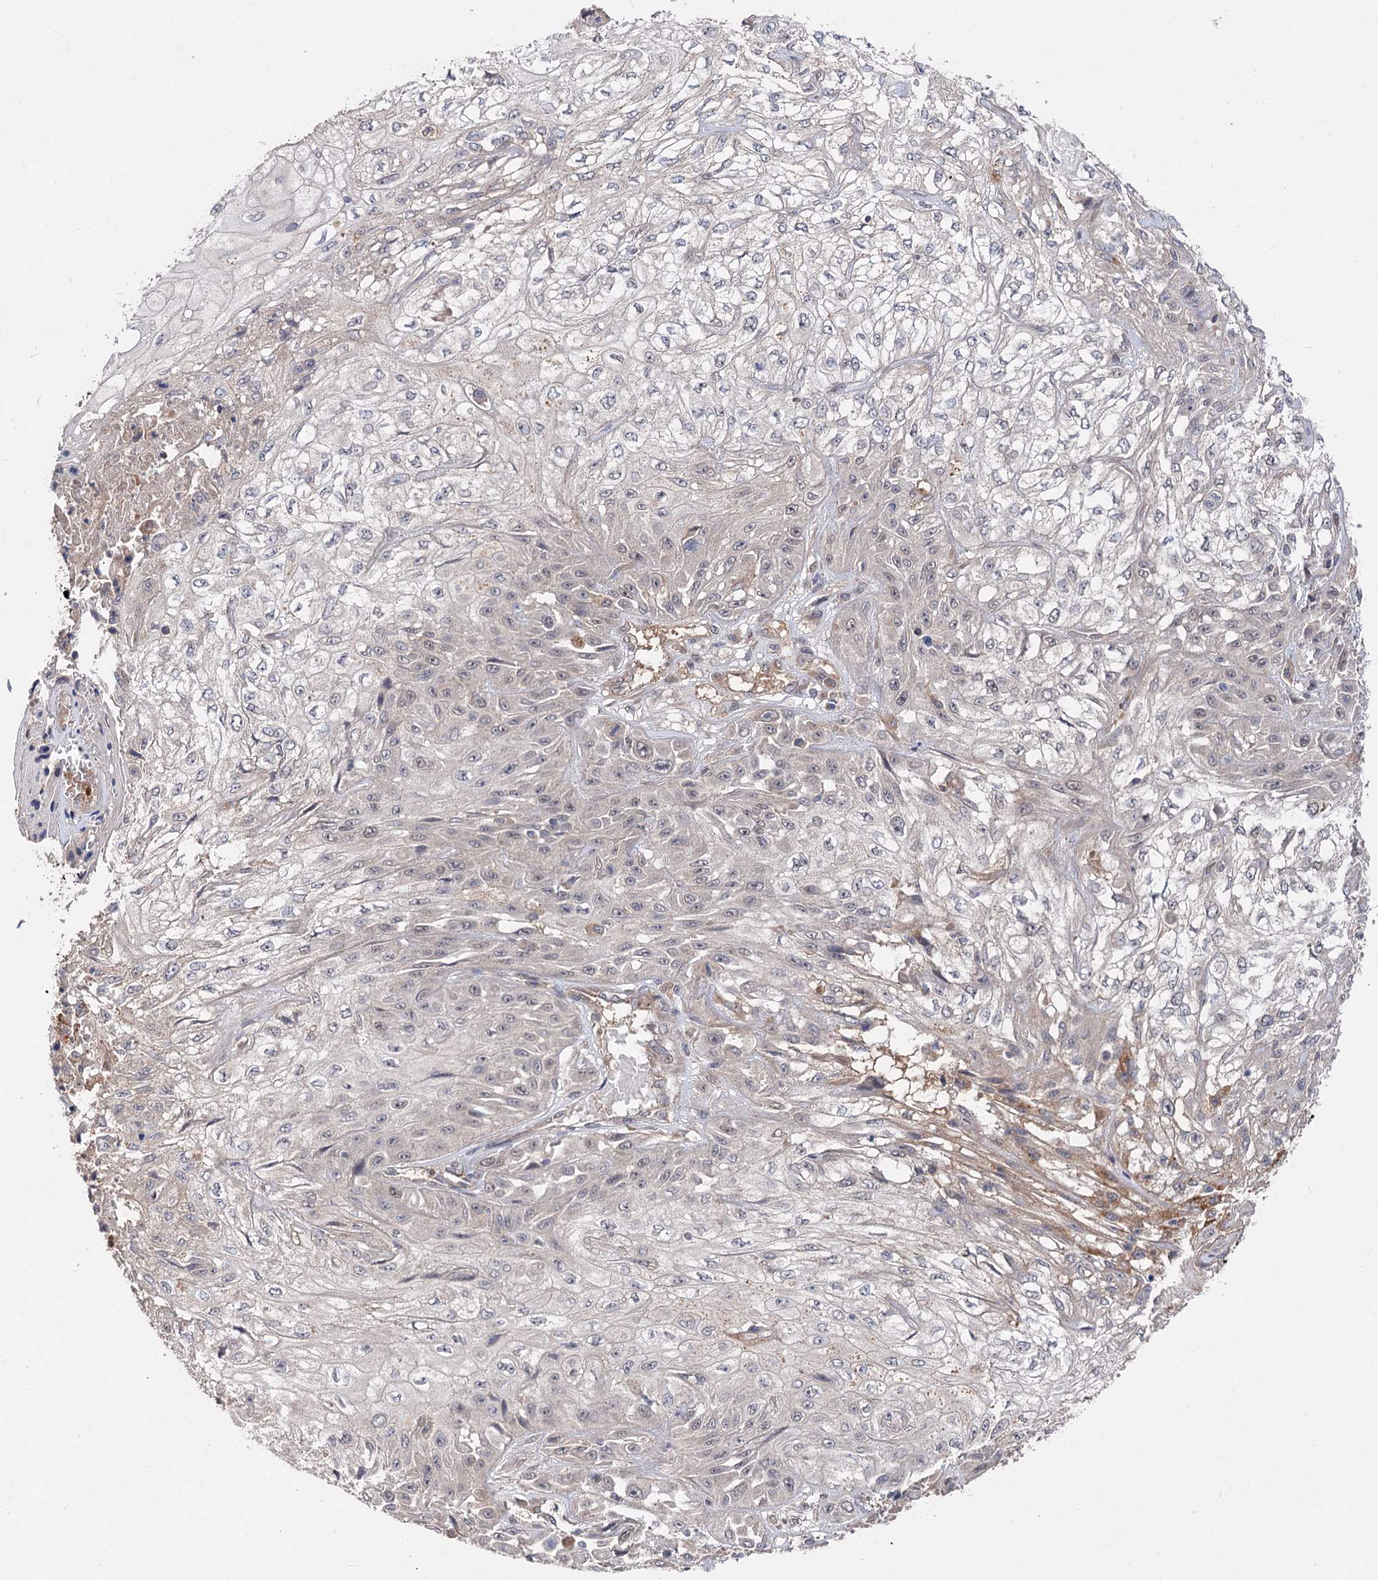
{"staining": {"intensity": "negative", "quantity": "none", "location": "none"}, "tissue": "skin cancer", "cell_type": "Tumor cells", "image_type": "cancer", "snomed": [{"axis": "morphology", "description": "Squamous cell carcinoma, NOS"}, {"axis": "morphology", "description": "Squamous cell carcinoma, metastatic, NOS"}, {"axis": "topography", "description": "Skin"}, {"axis": "topography", "description": "Lymph node"}], "caption": "High power microscopy micrograph of an IHC micrograph of skin cancer (metastatic squamous cell carcinoma), revealing no significant expression in tumor cells.", "gene": "NUDCD2", "patient": {"sex": "male", "age": 75}}